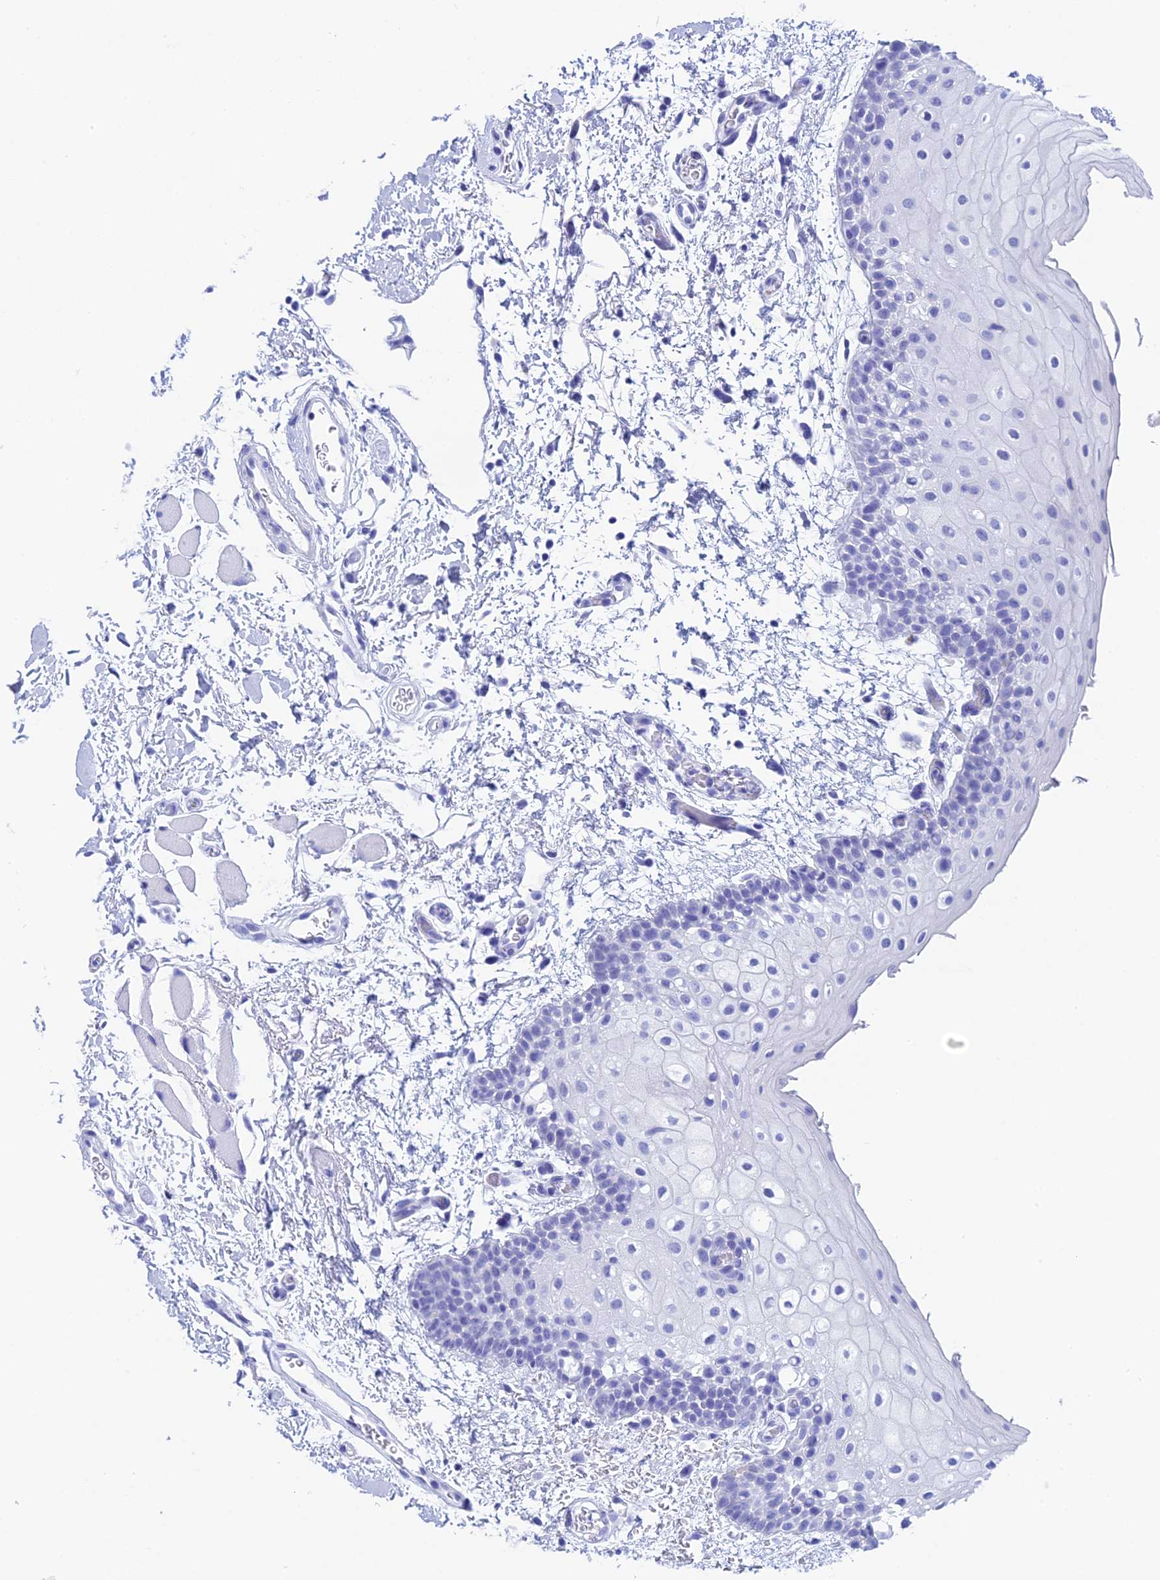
{"staining": {"intensity": "negative", "quantity": "none", "location": "none"}, "tissue": "oral mucosa", "cell_type": "Squamous epithelial cells", "image_type": "normal", "snomed": [{"axis": "morphology", "description": "Normal tissue, NOS"}, {"axis": "topography", "description": "Oral tissue"}], "caption": "The photomicrograph reveals no staining of squamous epithelial cells in normal oral mucosa.", "gene": "TEX101", "patient": {"sex": "male", "age": 62}}